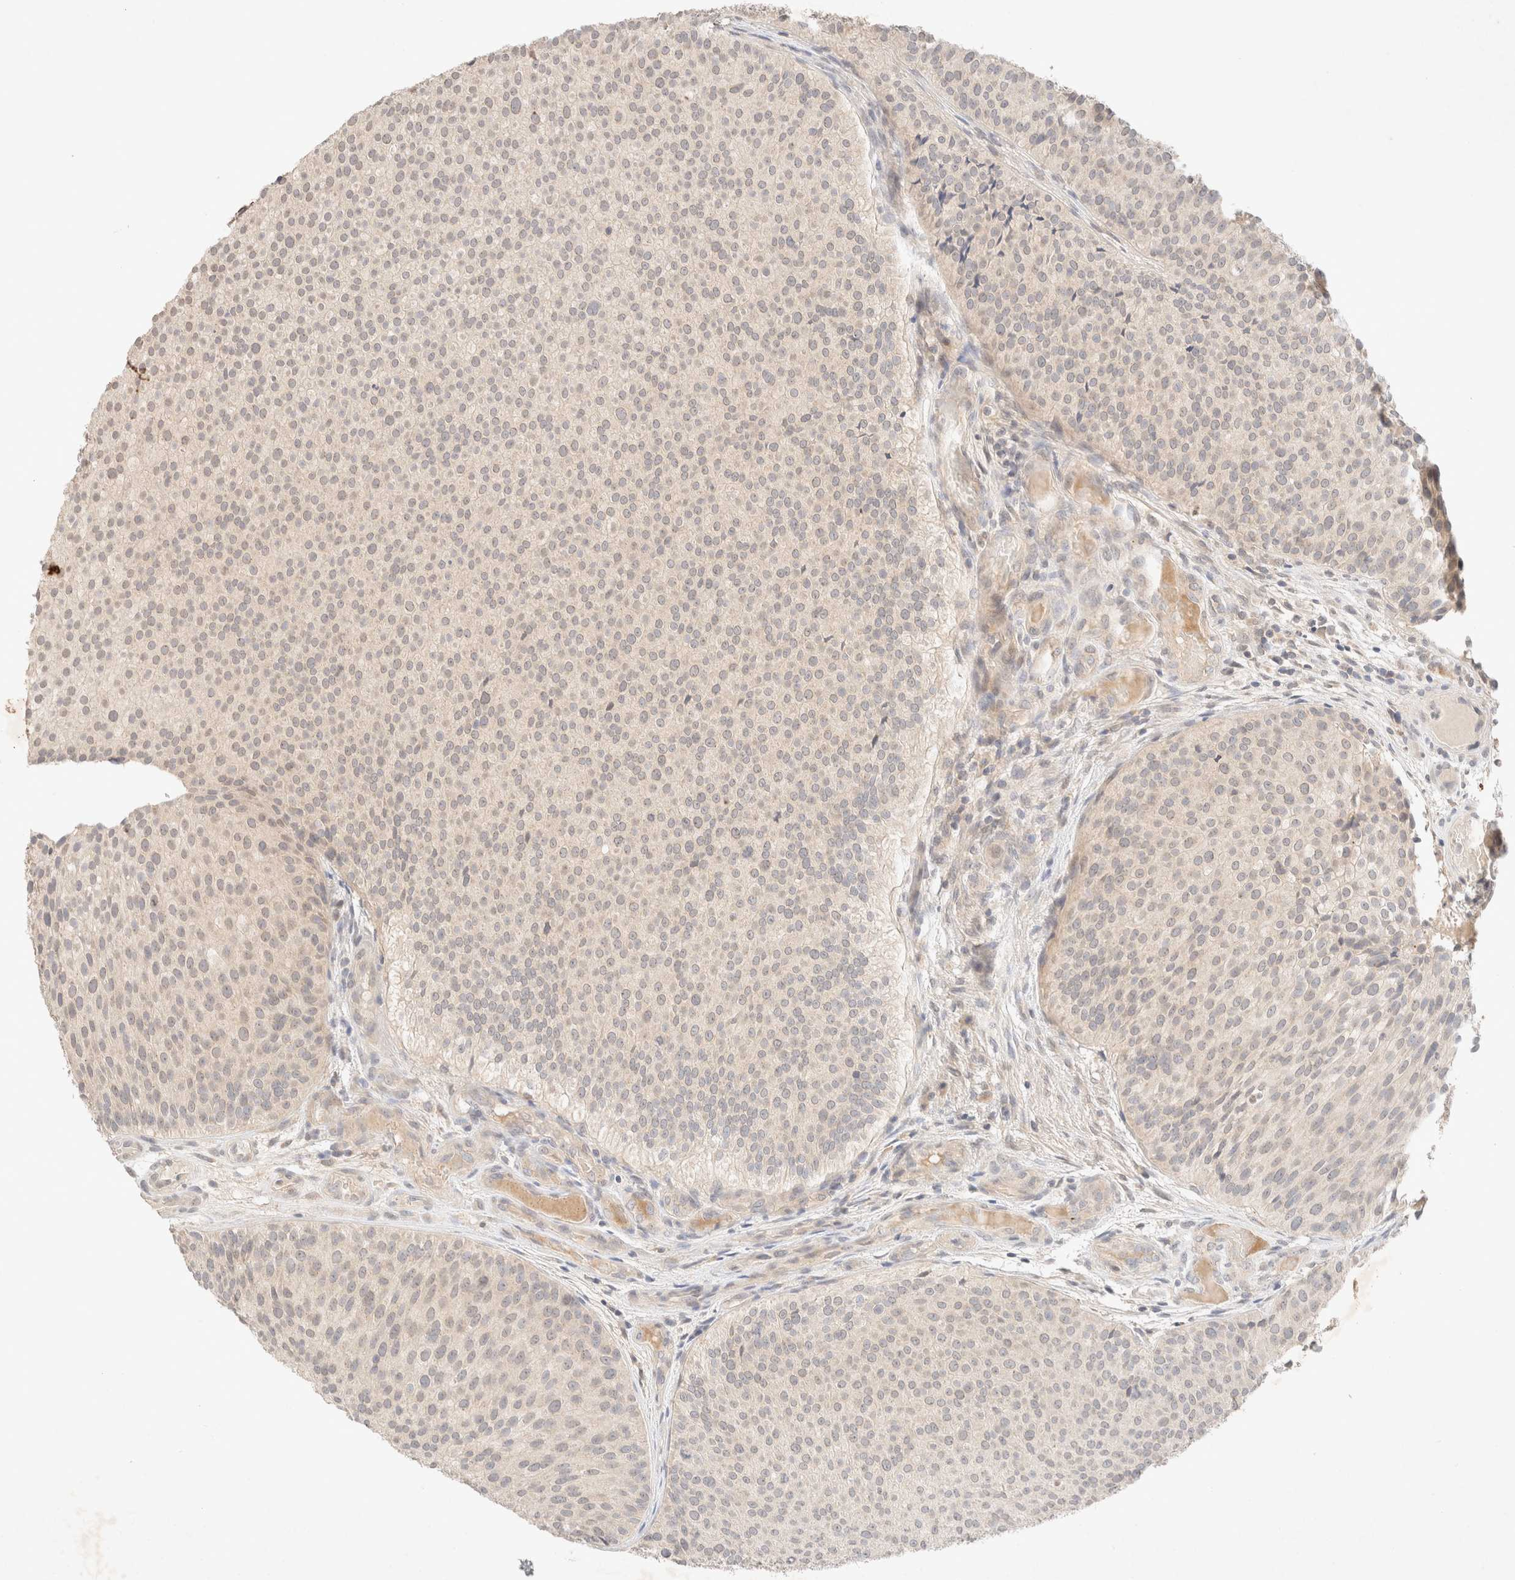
{"staining": {"intensity": "negative", "quantity": "none", "location": "none"}, "tissue": "urothelial cancer", "cell_type": "Tumor cells", "image_type": "cancer", "snomed": [{"axis": "morphology", "description": "Urothelial carcinoma, Low grade"}, {"axis": "topography", "description": "Urinary bladder"}], "caption": "This is a micrograph of IHC staining of urothelial cancer, which shows no positivity in tumor cells.", "gene": "SARM1", "patient": {"sex": "male", "age": 86}}